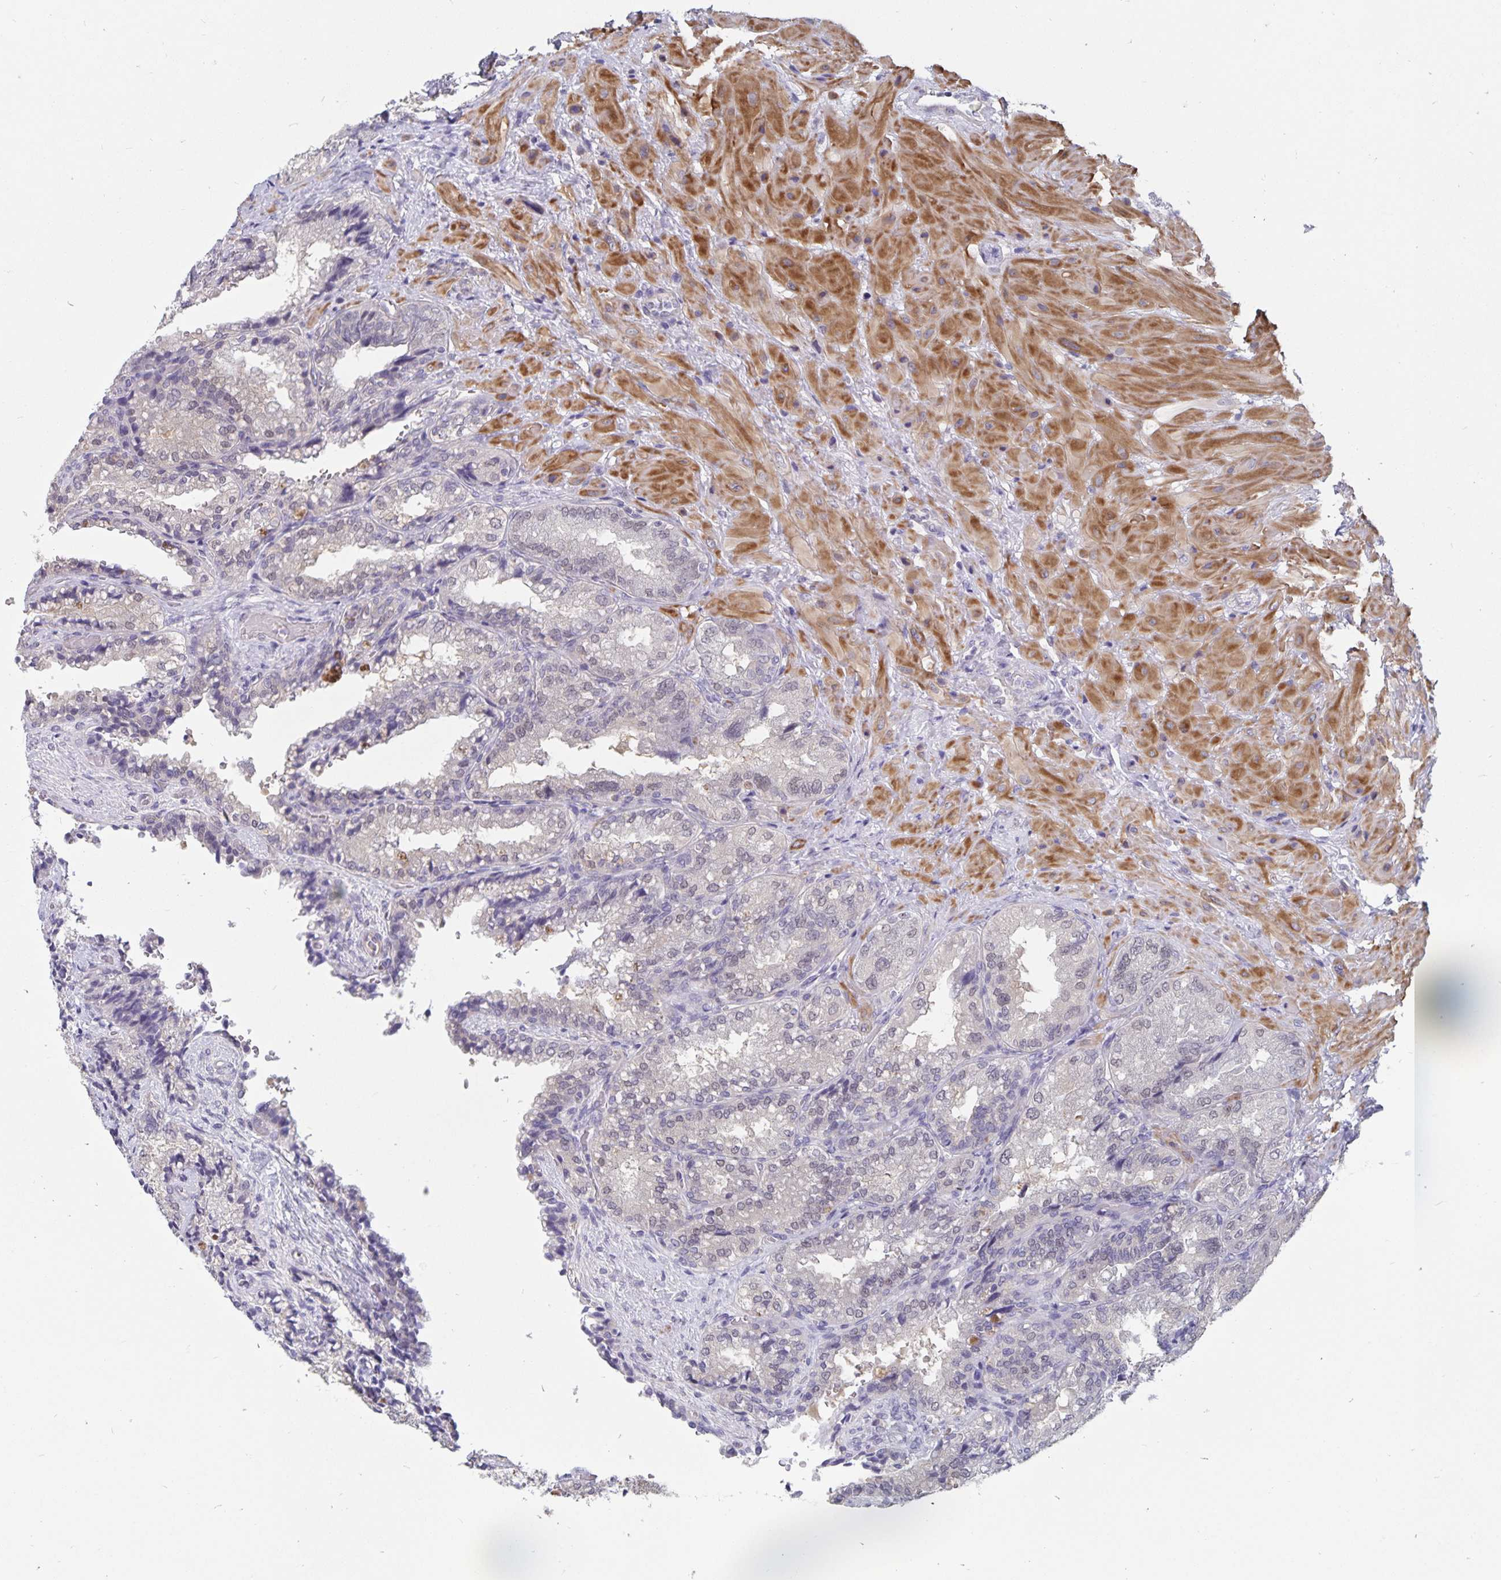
{"staining": {"intensity": "negative", "quantity": "none", "location": "none"}, "tissue": "seminal vesicle", "cell_type": "Glandular cells", "image_type": "normal", "snomed": [{"axis": "morphology", "description": "Normal tissue, NOS"}, {"axis": "topography", "description": "Seminal veicle"}], "caption": "This image is of unremarkable seminal vesicle stained with immunohistochemistry (IHC) to label a protein in brown with the nuclei are counter-stained blue. There is no staining in glandular cells. (DAB (3,3'-diaminobenzidine) immunohistochemistry (IHC) visualized using brightfield microscopy, high magnification).", "gene": "BAG6", "patient": {"sex": "male", "age": 57}}